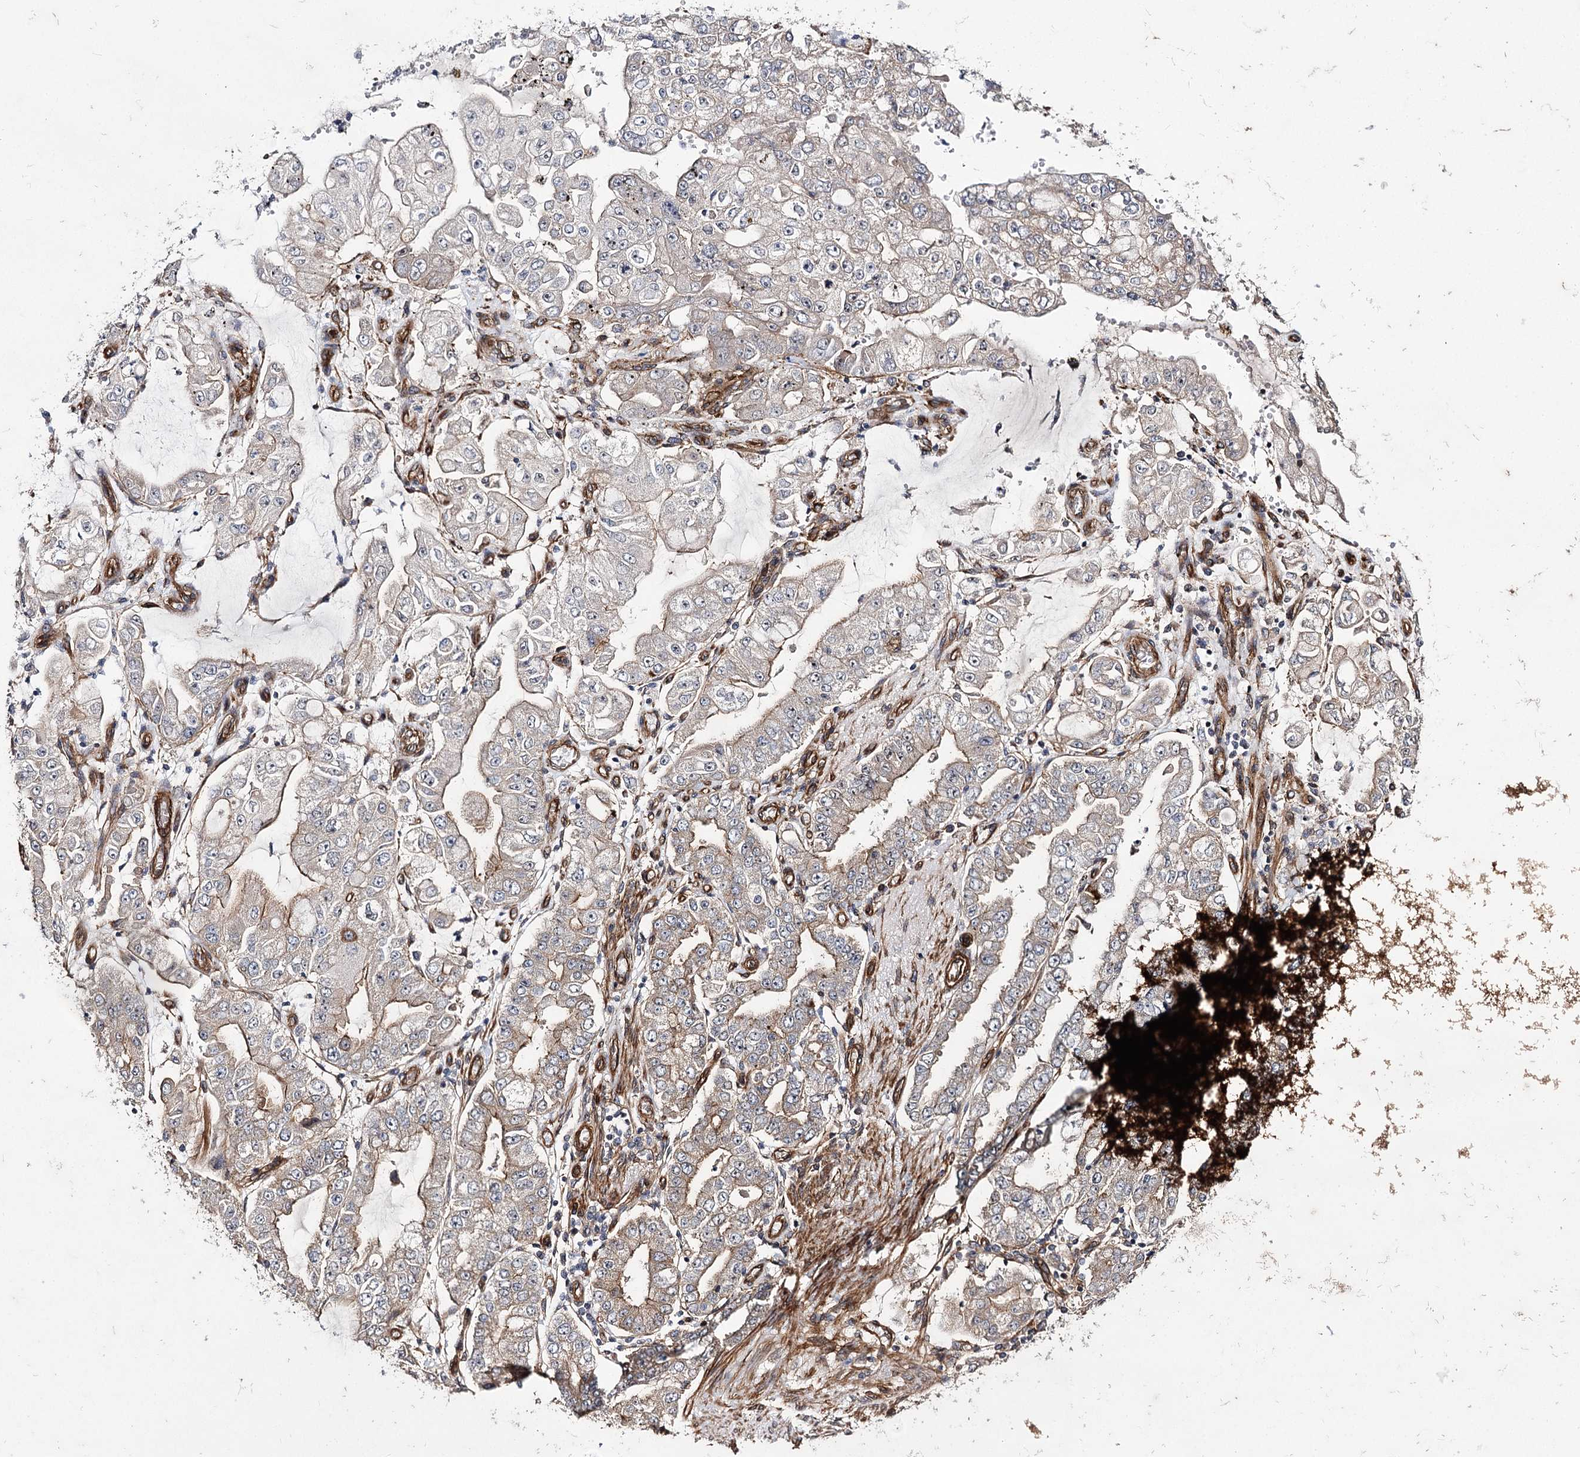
{"staining": {"intensity": "weak", "quantity": ">75%", "location": "cytoplasmic/membranous"}, "tissue": "stomach cancer", "cell_type": "Tumor cells", "image_type": "cancer", "snomed": [{"axis": "morphology", "description": "Adenocarcinoma, NOS"}, {"axis": "topography", "description": "Stomach"}], "caption": "Weak cytoplasmic/membranous expression for a protein is present in approximately >75% of tumor cells of stomach cancer (adenocarcinoma) using immunohistochemistry.", "gene": "MYO1C", "patient": {"sex": "male", "age": 76}}